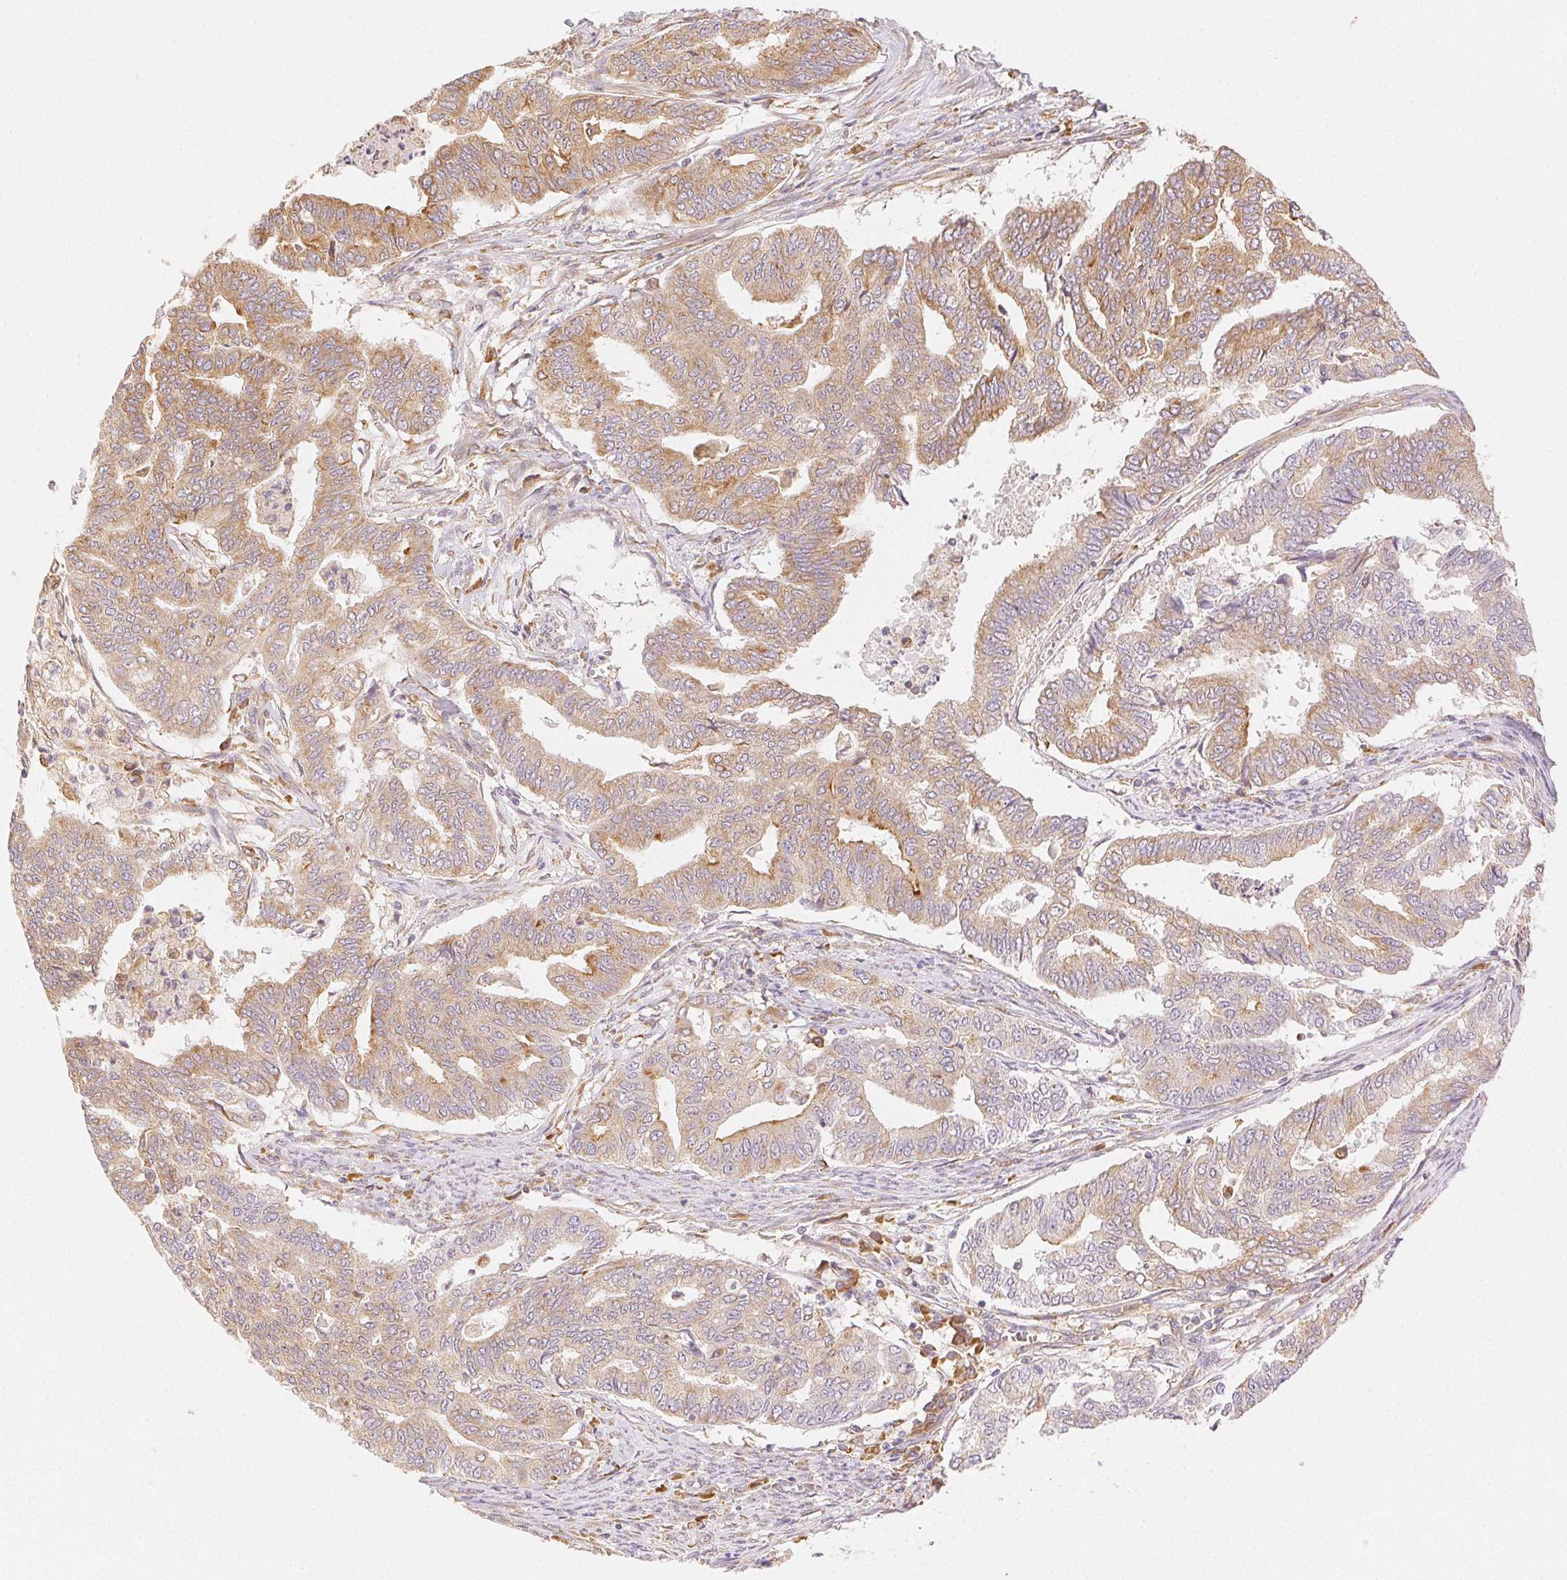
{"staining": {"intensity": "weak", "quantity": "25%-75%", "location": "cytoplasmic/membranous"}, "tissue": "endometrial cancer", "cell_type": "Tumor cells", "image_type": "cancer", "snomed": [{"axis": "morphology", "description": "Adenocarcinoma, NOS"}, {"axis": "topography", "description": "Endometrium"}], "caption": "Approximately 25%-75% of tumor cells in adenocarcinoma (endometrial) exhibit weak cytoplasmic/membranous protein positivity as visualized by brown immunohistochemical staining.", "gene": "ENTREP1", "patient": {"sex": "female", "age": 79}}